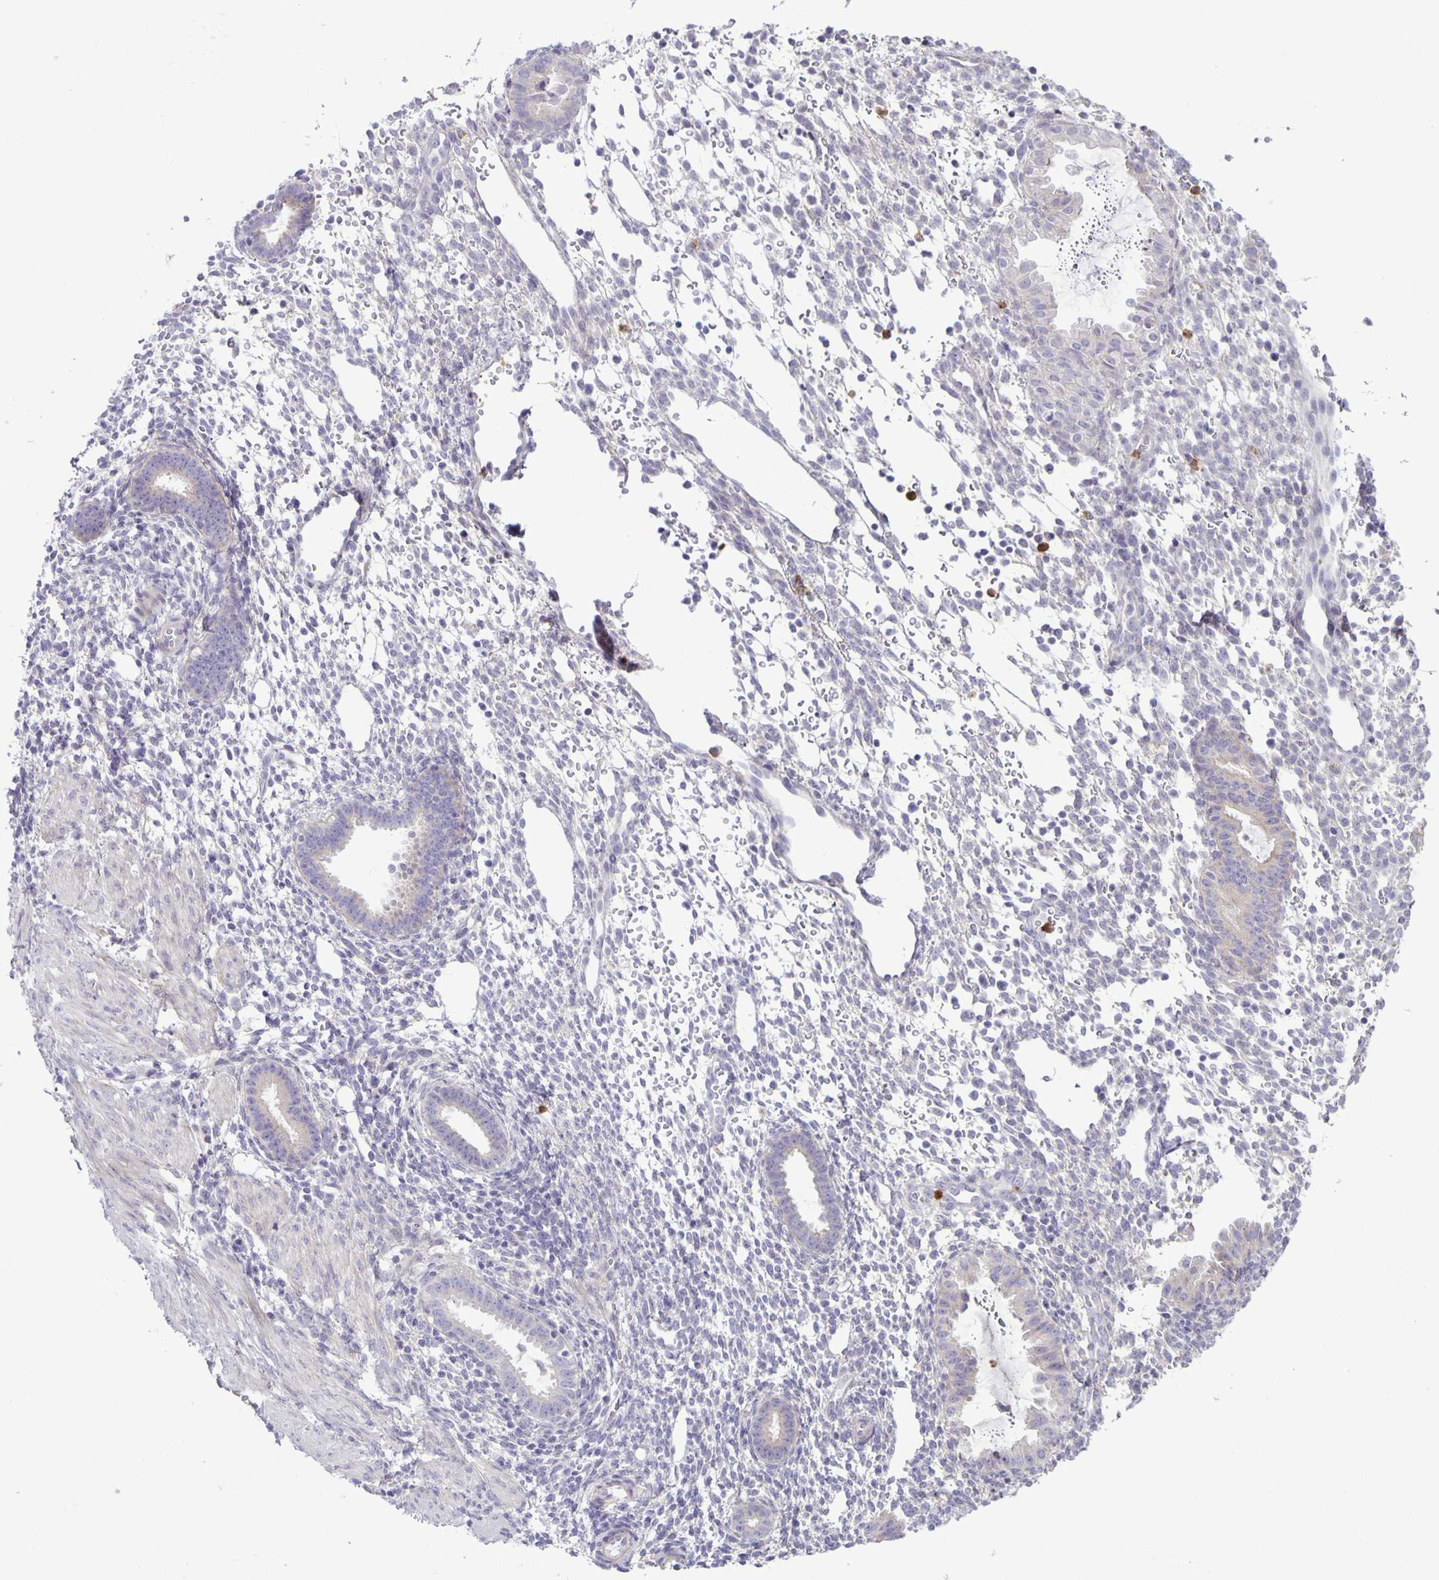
{"staining": {"intensity": "negative", "quantity": "none", "location": "none"}, "tissue": "endometrium", "cell_type": "Cells in endometrial stroma", "image_type": "normal", "snomed": [{"axis": "morphology", "description": "Normal tissue, NOS"}, {"axis": "topography", "description": "Endometrium"}], "caption": "Immunohistochemistry (IHC) micrograph of unremarkable endometrium: human endometrium stained with DAB shows no significant protein positivity in cells in endometrial stroma. (Immunohistochemistry, brightfield microscopy, high magnification).", "gene": "ADCK1", "patient": {"sex": "female", "age": 36}}